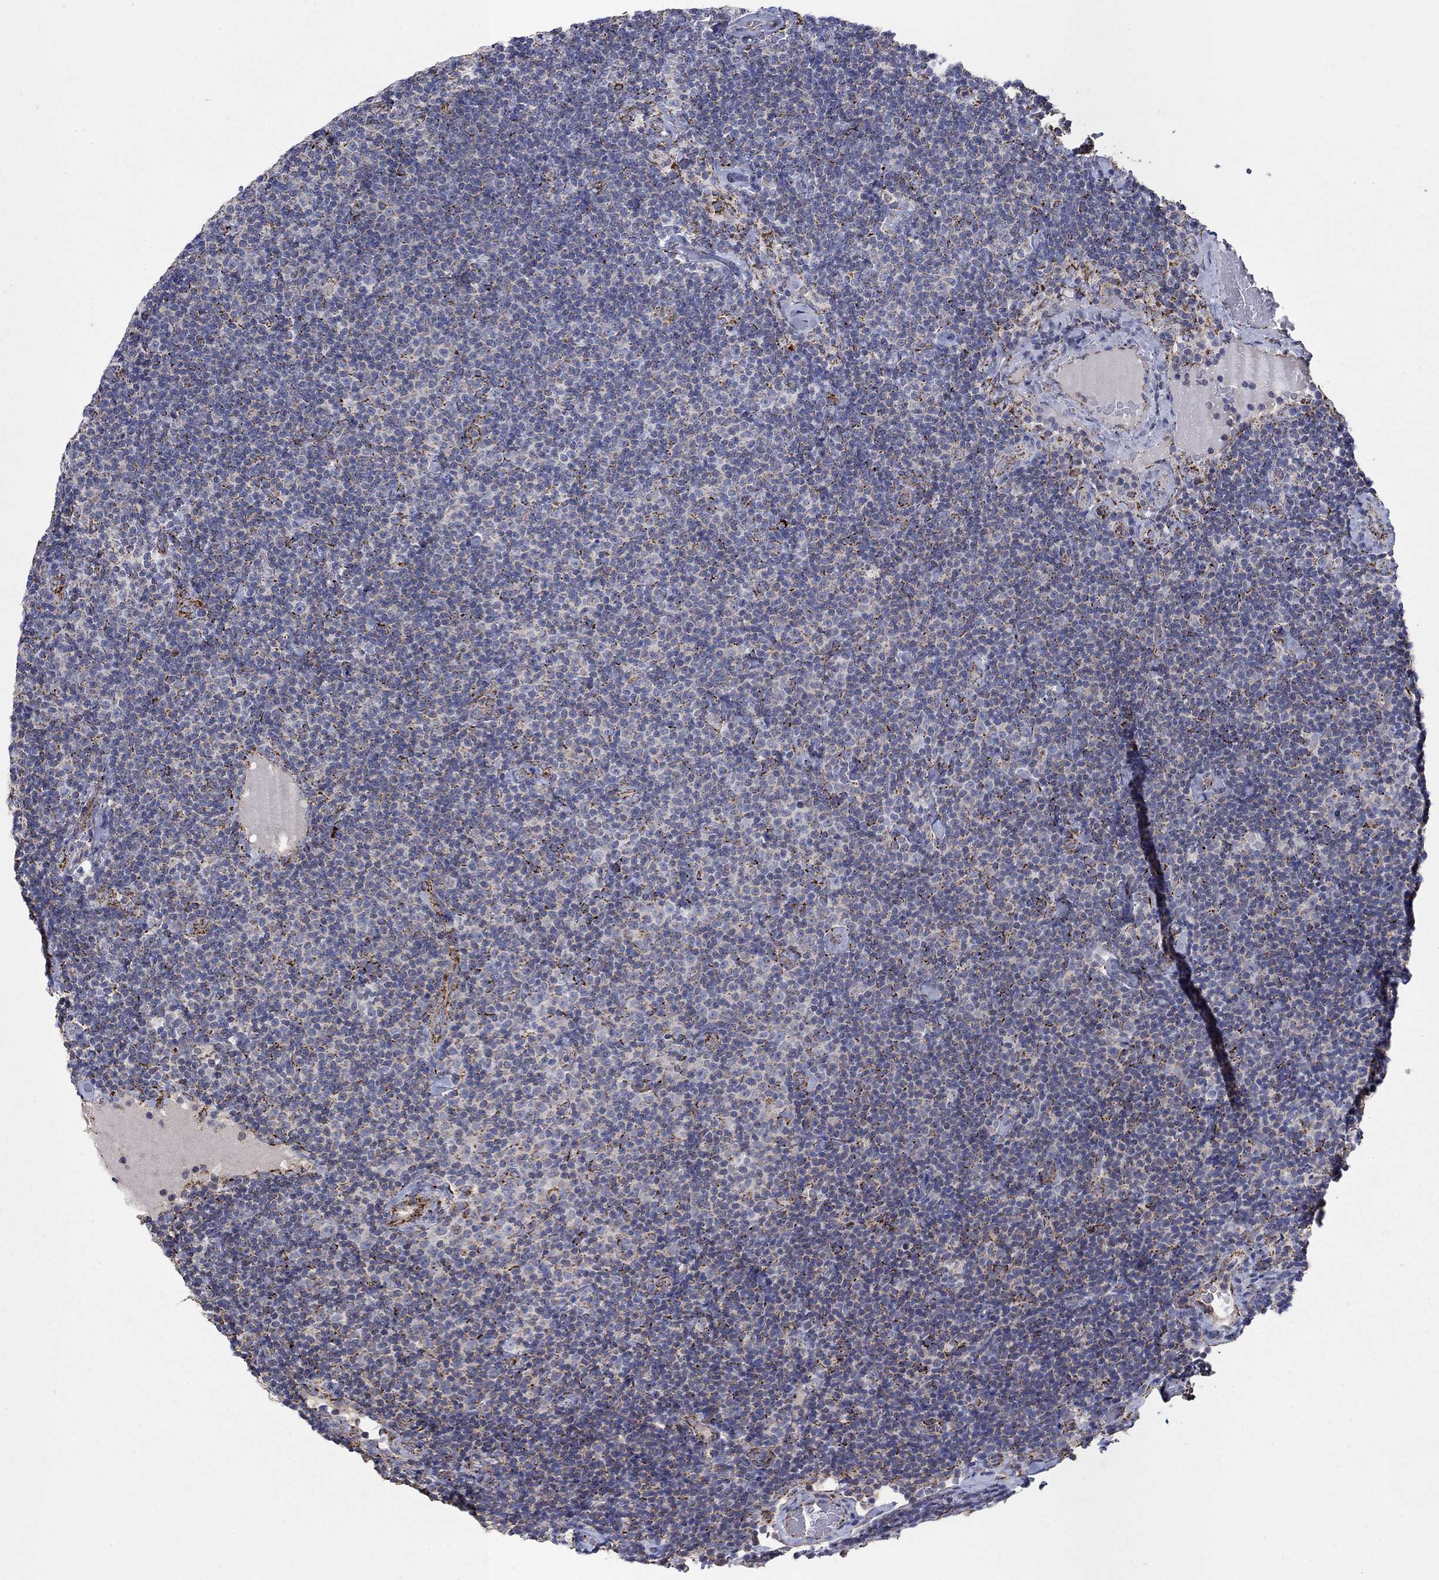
{"staining": {"intensity": "strong", "quantity": "<25%", "location": "cytoplasmic/membranous"}, "tissue": "lymphoma", "cell_type": "Tumor cells", "image_type": "cancer", "snomed": [{"axis": "morphology", "description": "Malignant lymphoma, non-Hodgkin's type, Low grade"}, {"axis": "topography", "description": "Lymph node"}], "caption": "Brown immunohistochemical staining in human malignant lymphoma, non-Hodgkin's type (low-grade) displays strong cytoplasmic/membranous expression in approximately <25% of tumor cells.", "gene": "PNPLA2", "patient": {"sex": "male", "age": 81}}